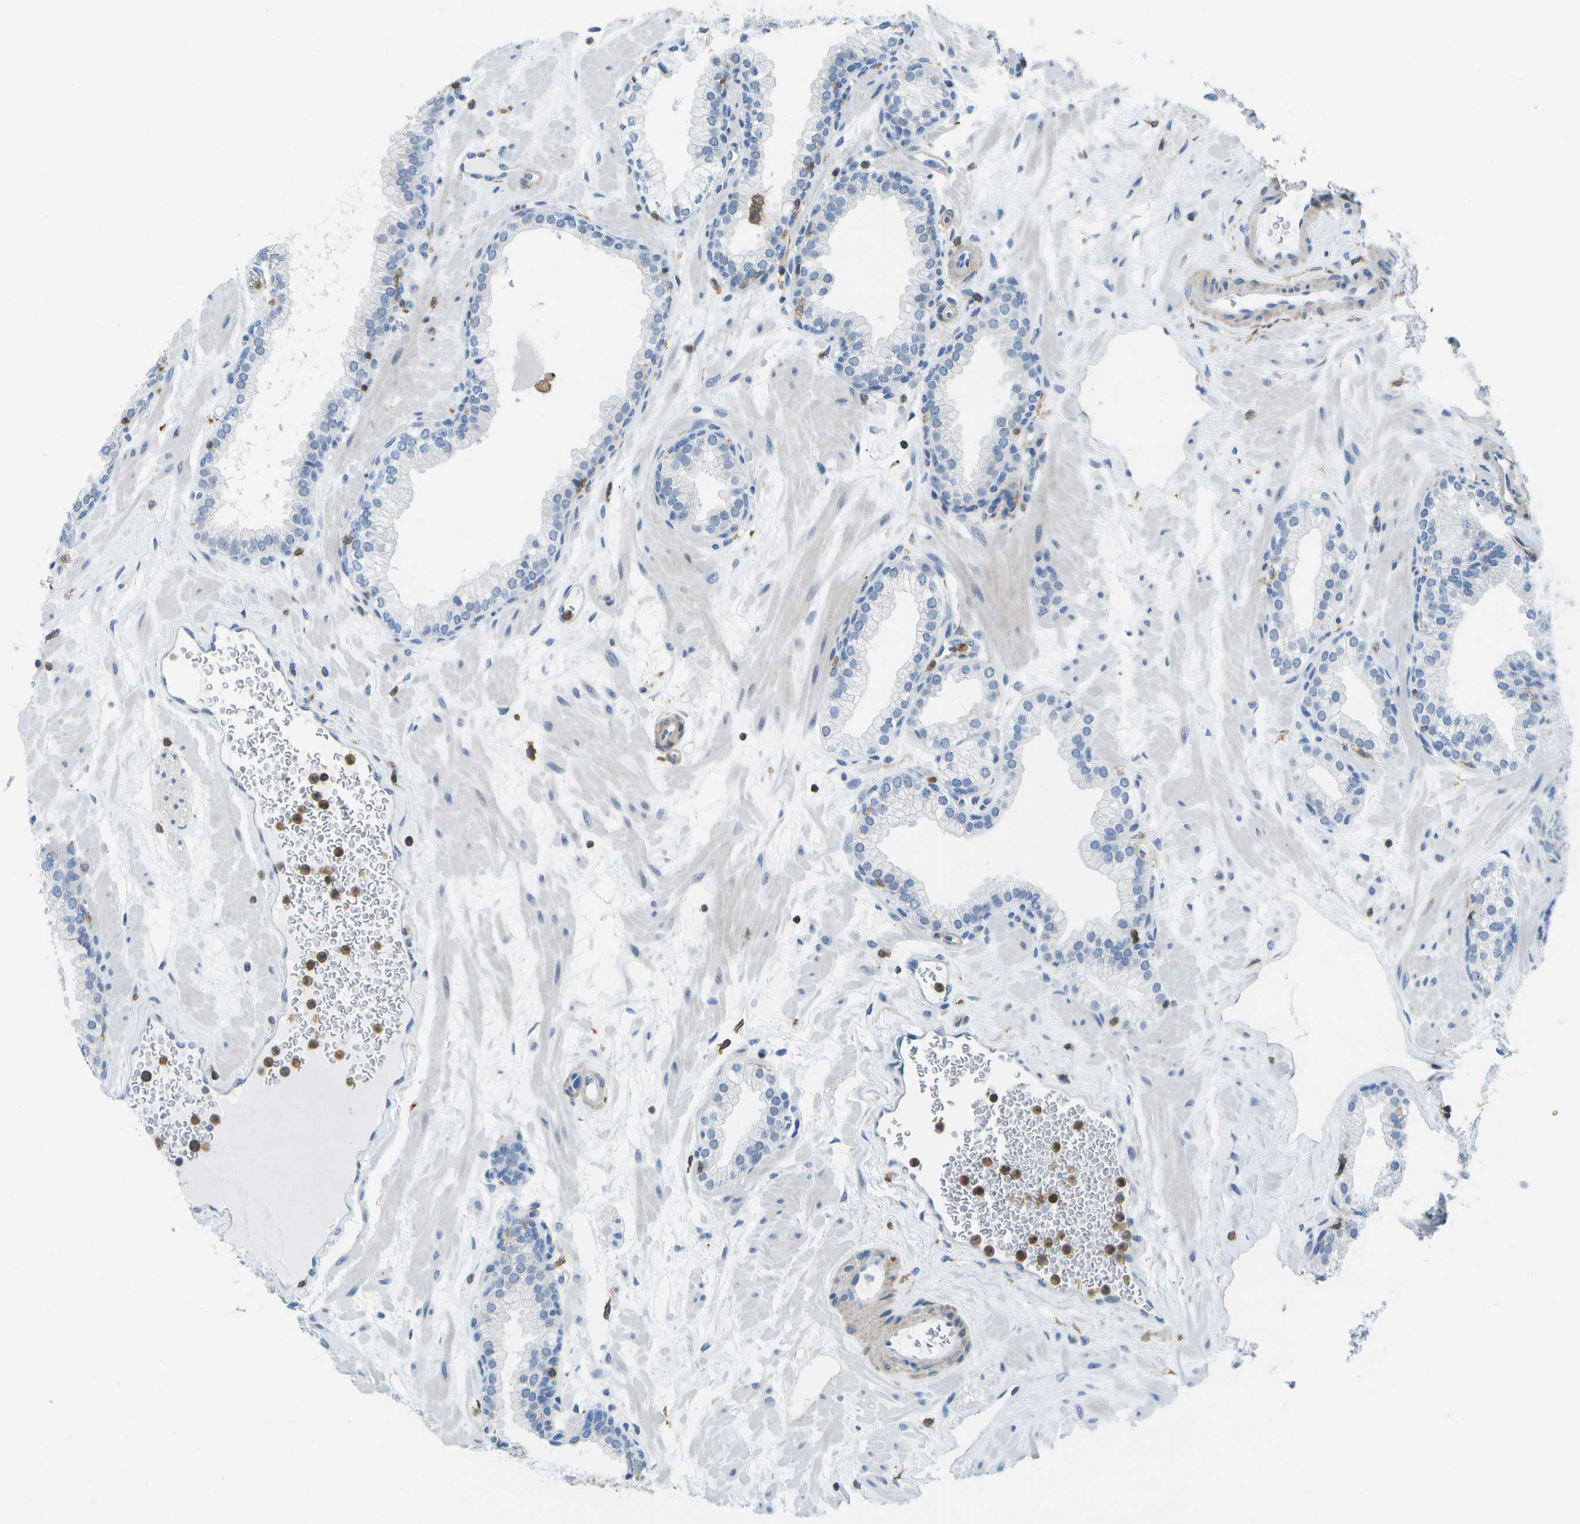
{"staining": {"intensity": "negative", "quantity": "none", "location": "none"}, "tissue": "prostate", "cell_type": "Glandular cells", "image_type": "normal", "snomed": [{"axis": "morphology", "description": "Normal tissue, NOS"}, {"axis": "morphology", "description": "Urothelial carcinoma, Low grade"}, {"axis": "topography", "description": "Urinary bladder"}, {"axis": "topography", "description": "Prostate"}], "caption": "This is an IHC histopathology image of normal prostate. There is no staining in glandular cells.", "gene": "RCSD1", "patient": {"sex": "male", "age": 60}}